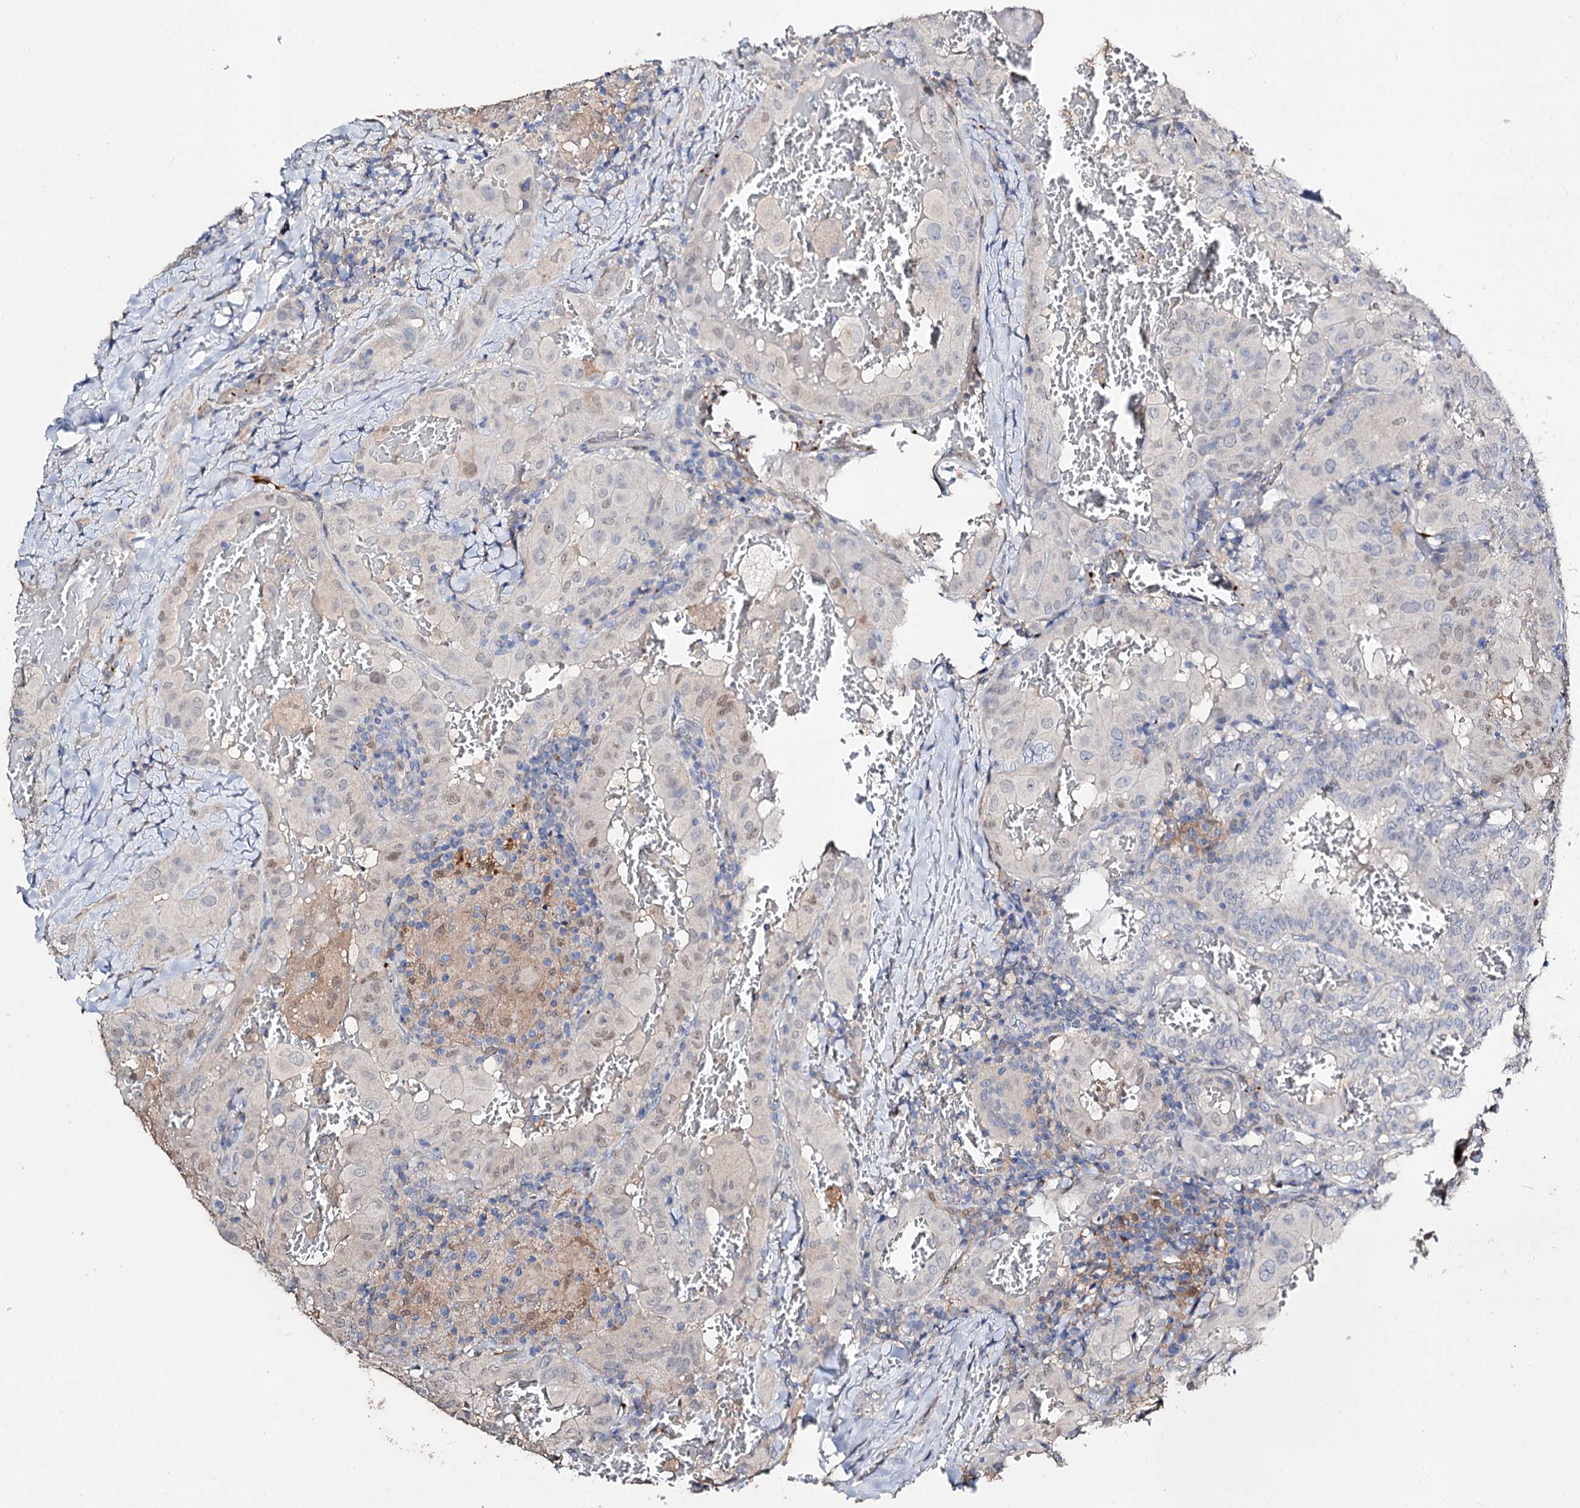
{"staining": {"intensity": "negative", "quantity": "none", "location": "none"}, "tissue": "thyroid cancer", "cell_type": "Tumor cells", "image_type": "cancer", "snomed": [{"axis": "morphology", "description": "Papillary adenocarcinoma, NOS"}, {"axis": "topography", "description": "Thyroid gland"}], "caption": "This is a histopathology image of immunohistochemistry staining of thyroid cancer, which shows no positivity in tumor cells.", "gene": "DNAH6", "patient": {"sex": "female", "age": 72}}